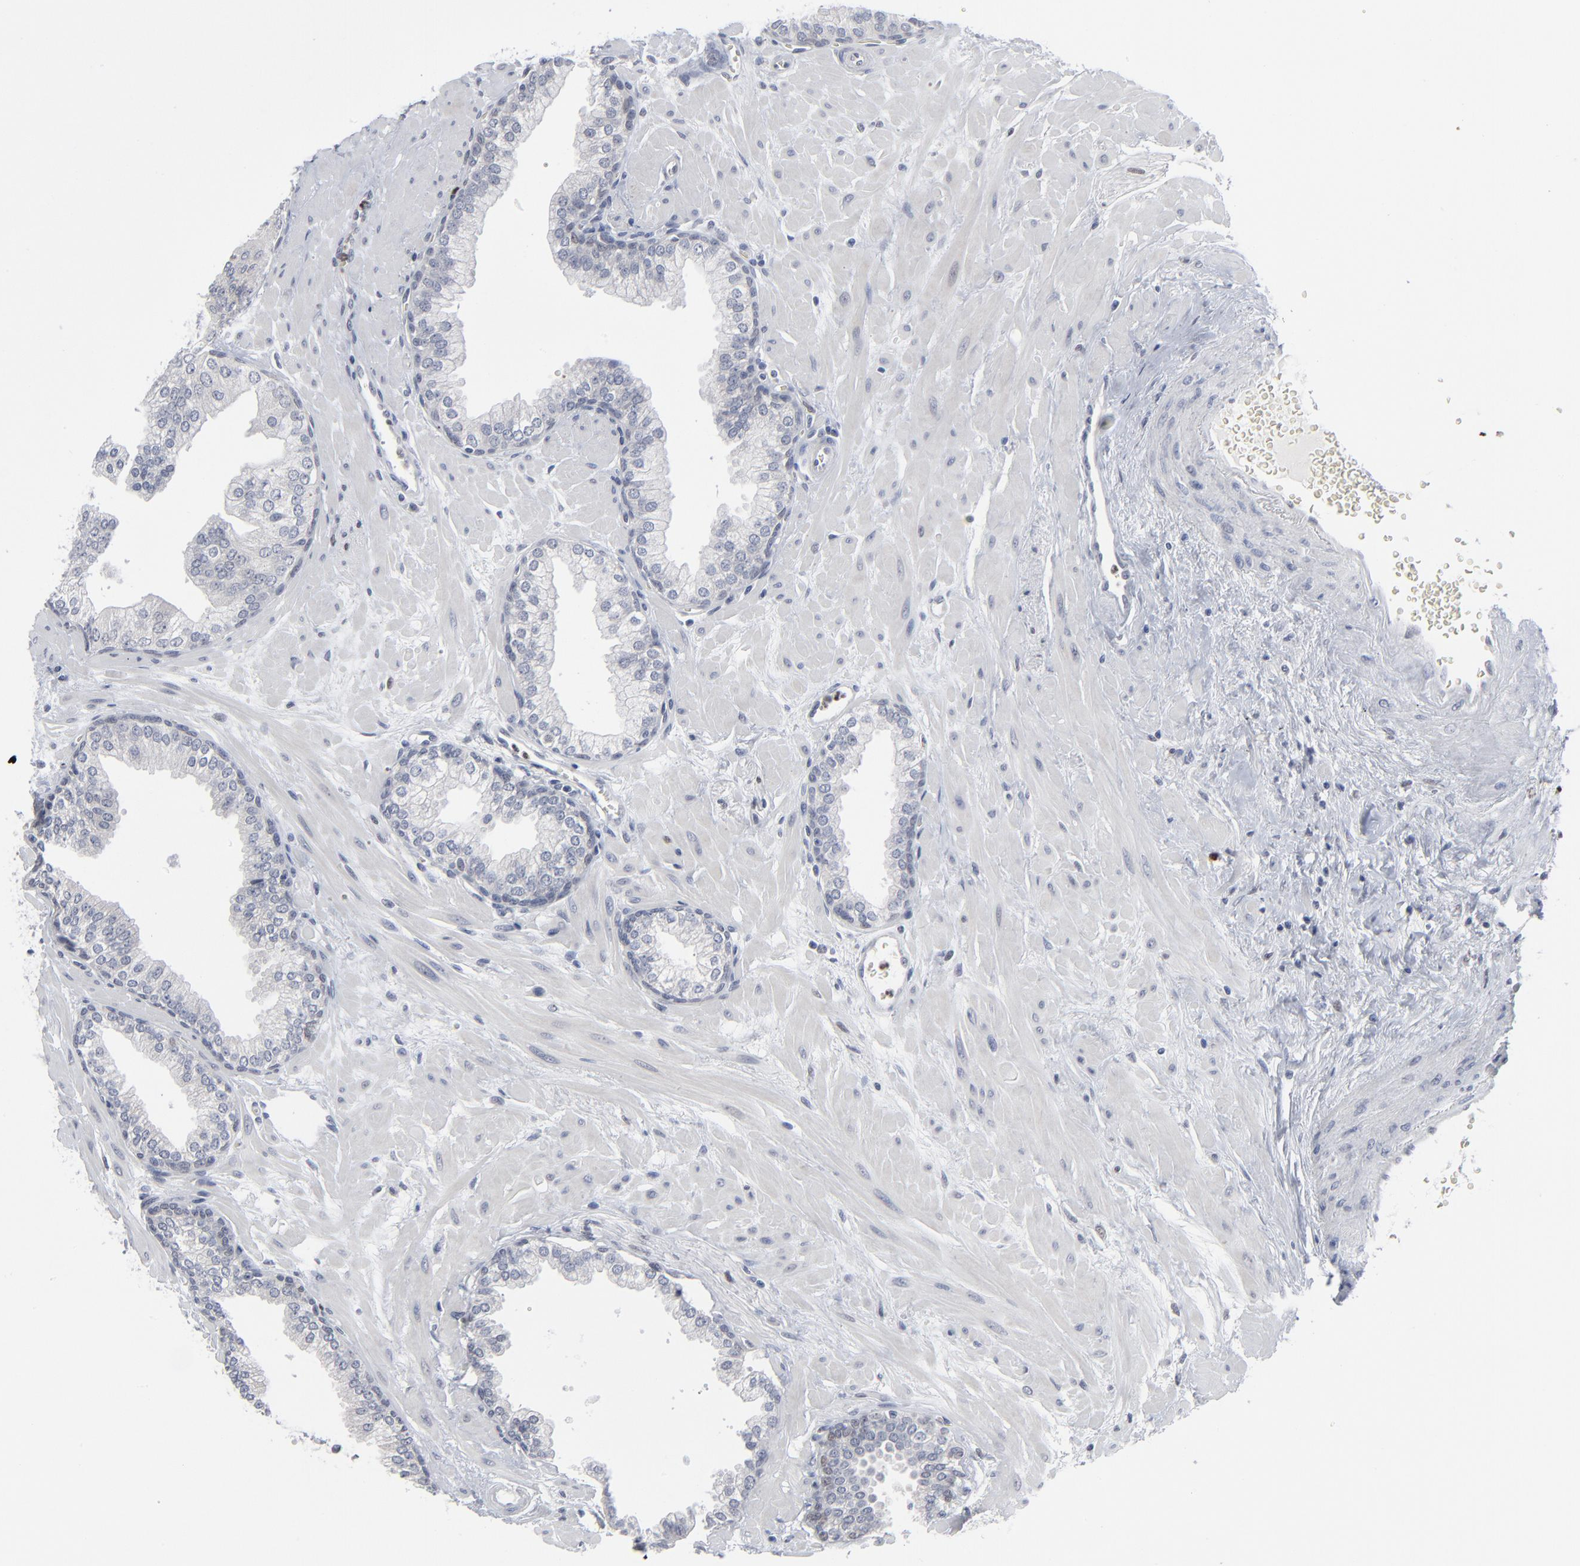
{"staining": {"intensity": "negative", "quantity": "none", "location": "none"}, "tissue": "prostate", "cell_type": "Glandular cells", "image_type": "normal", "snomed": [{"axis": "morphology", "description": "Normal tissue, NOS"}, {"axis": "topography", "description": "Prostate"}], "caption": "Micrograph shows no protein expression in glandular cells of normal prostate. (Brightfield microscopy of DAB (3,3'-diaminobenzidine) immunohistochemistry (IHC) at high magnification).", "gene": "FOXN2", "patient": {"sex": "male", "age": 60}}